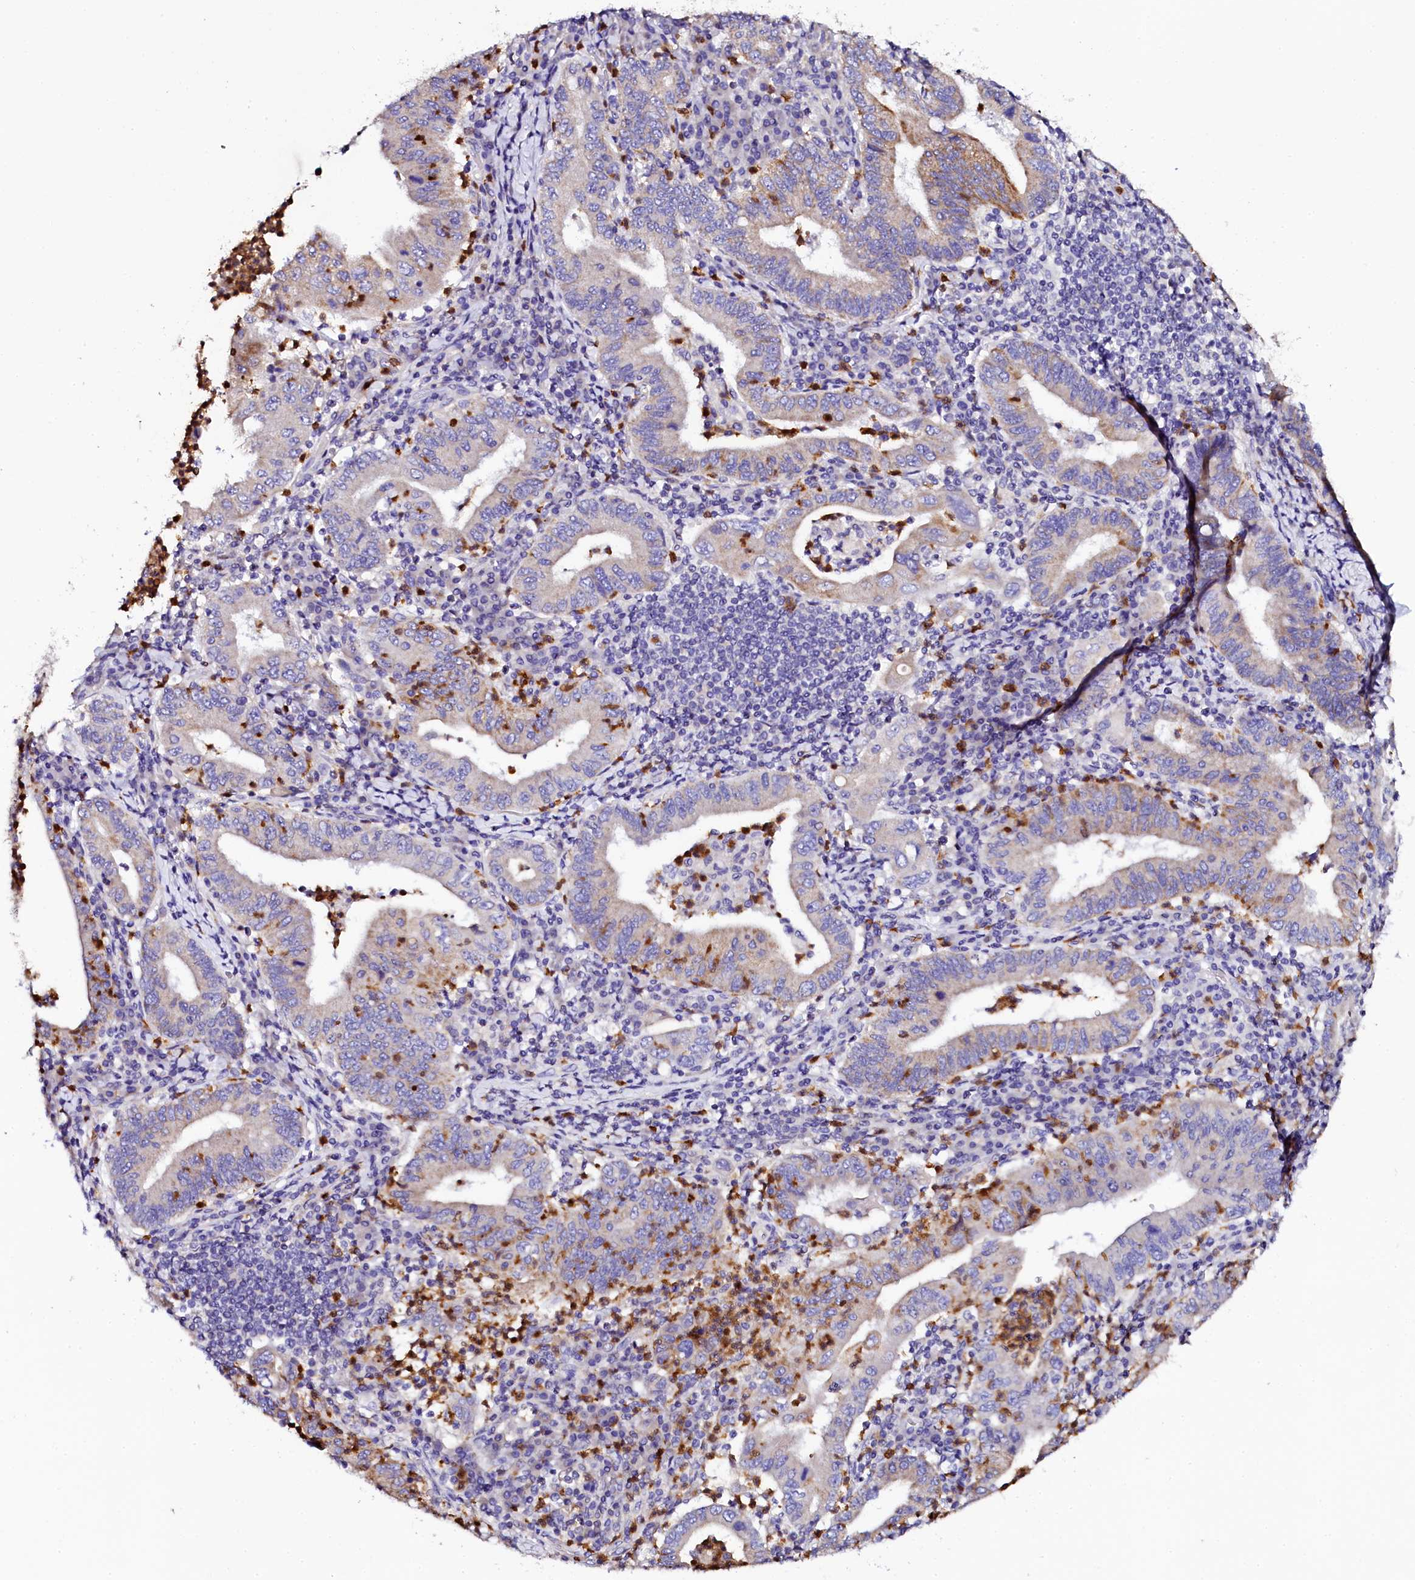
{"staining": {"intensity": "weak", "quantity": "<25%", "location": "cytoplasmic/membranous"}, "tissue": "stomach cancer", "cell_type": "Tumor cells", "image_type": "cancer", "snomed": [{"axis": "morphology", "description": "Normal tissue, NOS"}, {"axis": "morphology", "description": "Adenocarcinoma, NOS"}, {"axis": "topography", "description": "Esophagus"}, {"axis": "topography", "description": "Stomach, upper"}, {"axis": "topography", "description": "Peripheral nerve tissue"}], "caption": "Image shows no protein staining in tumor cells of adenocarcinoma (stomach) tissue.", "gene": "NAA16", "patient": {"sex": "male", "age": 62}}